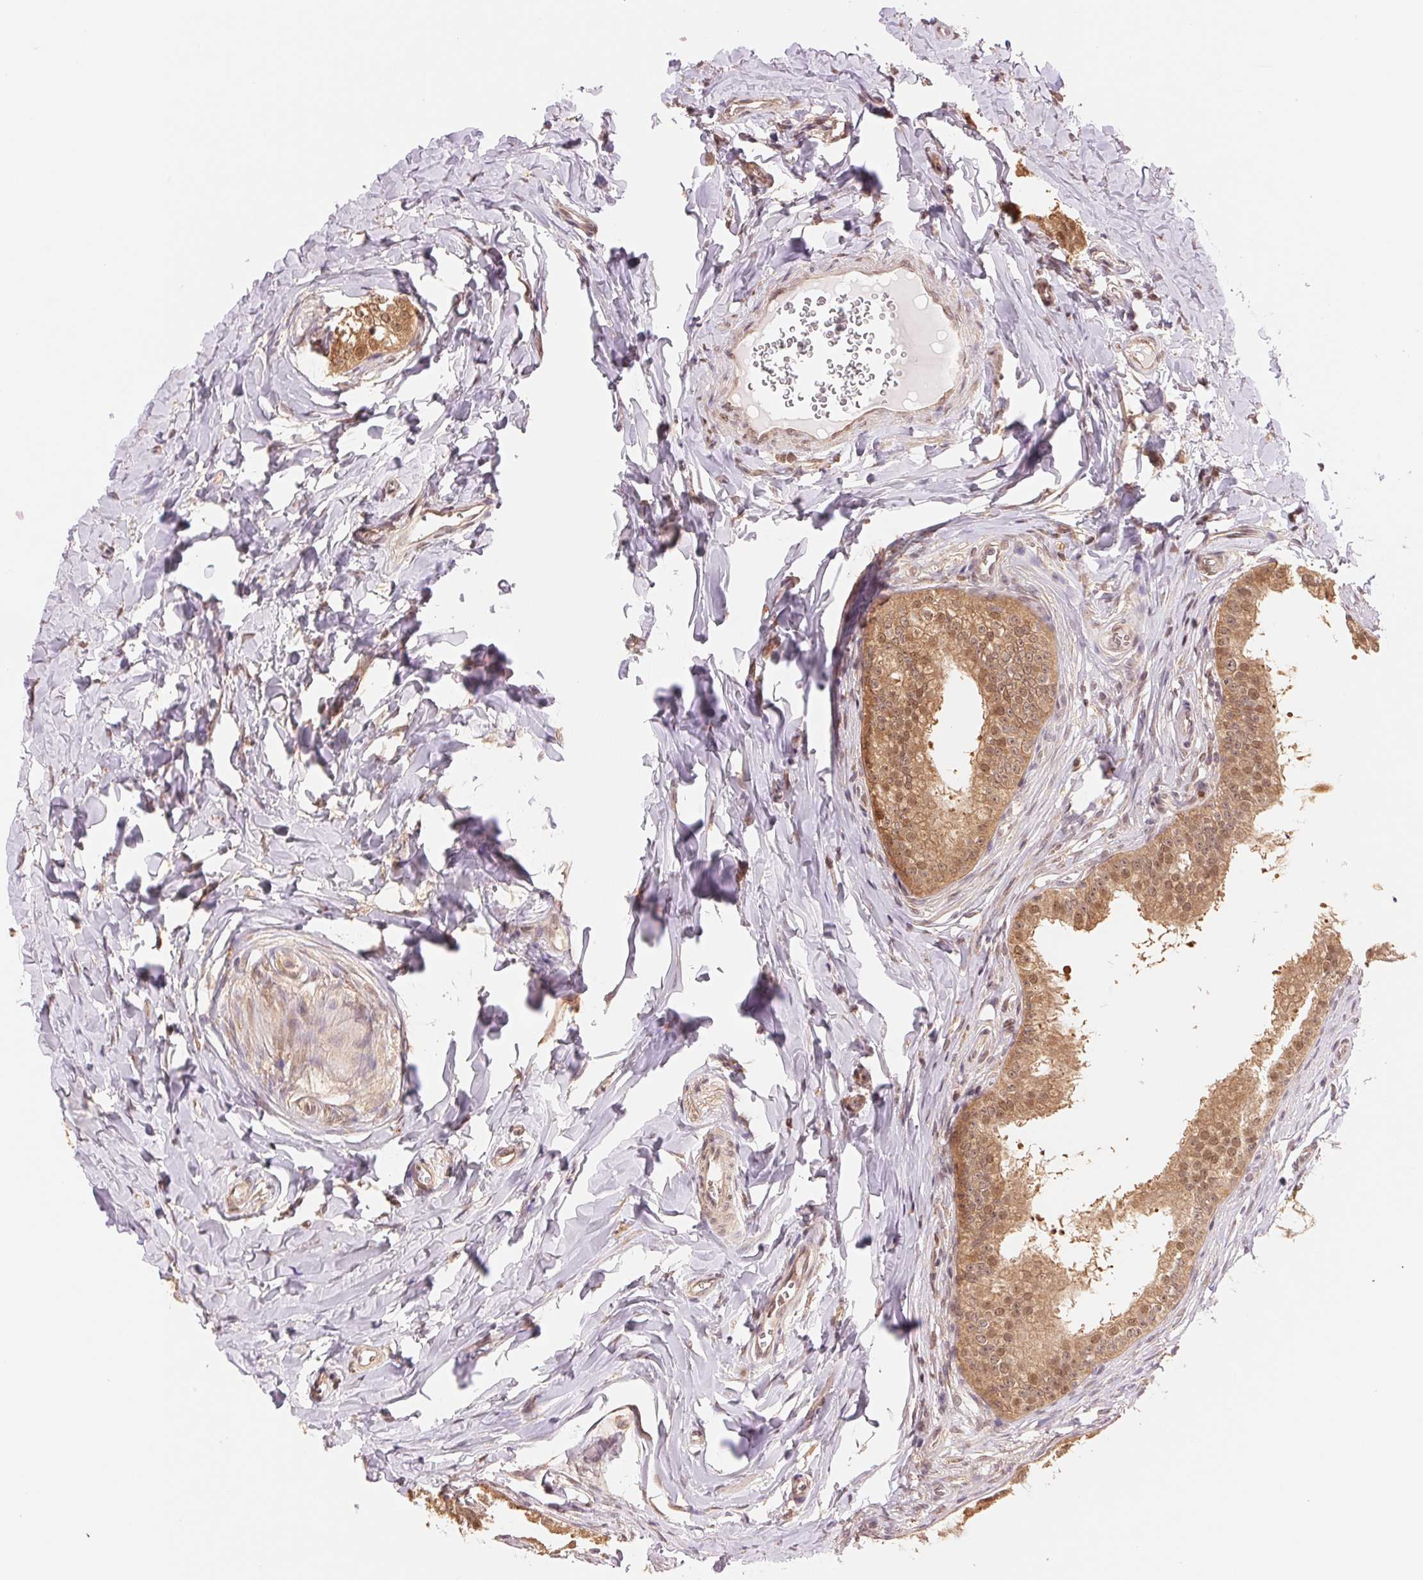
{"staining": {"intensity": "moderate", "quantity": ">75%", "location": "cytoplasmic/membranous,nuclear"}, "tissue": "epididymis", "cell_type": "Glandular cells", "image_type": "normal", "snomed": [{"axis": "morphology", "description": "Normal tissue, NOS"}, {"axis": "topography", "description": "Epididymis"}], "caption": "Immunohistochemical staining of unremarkable epididymis reveals >75% levels of moderate cytoplasmic/membranous,nuclear protein staining in about >75% of glandular cells.", "gene": "CDC123", "patient": {"sex": "male", "age": 24}}